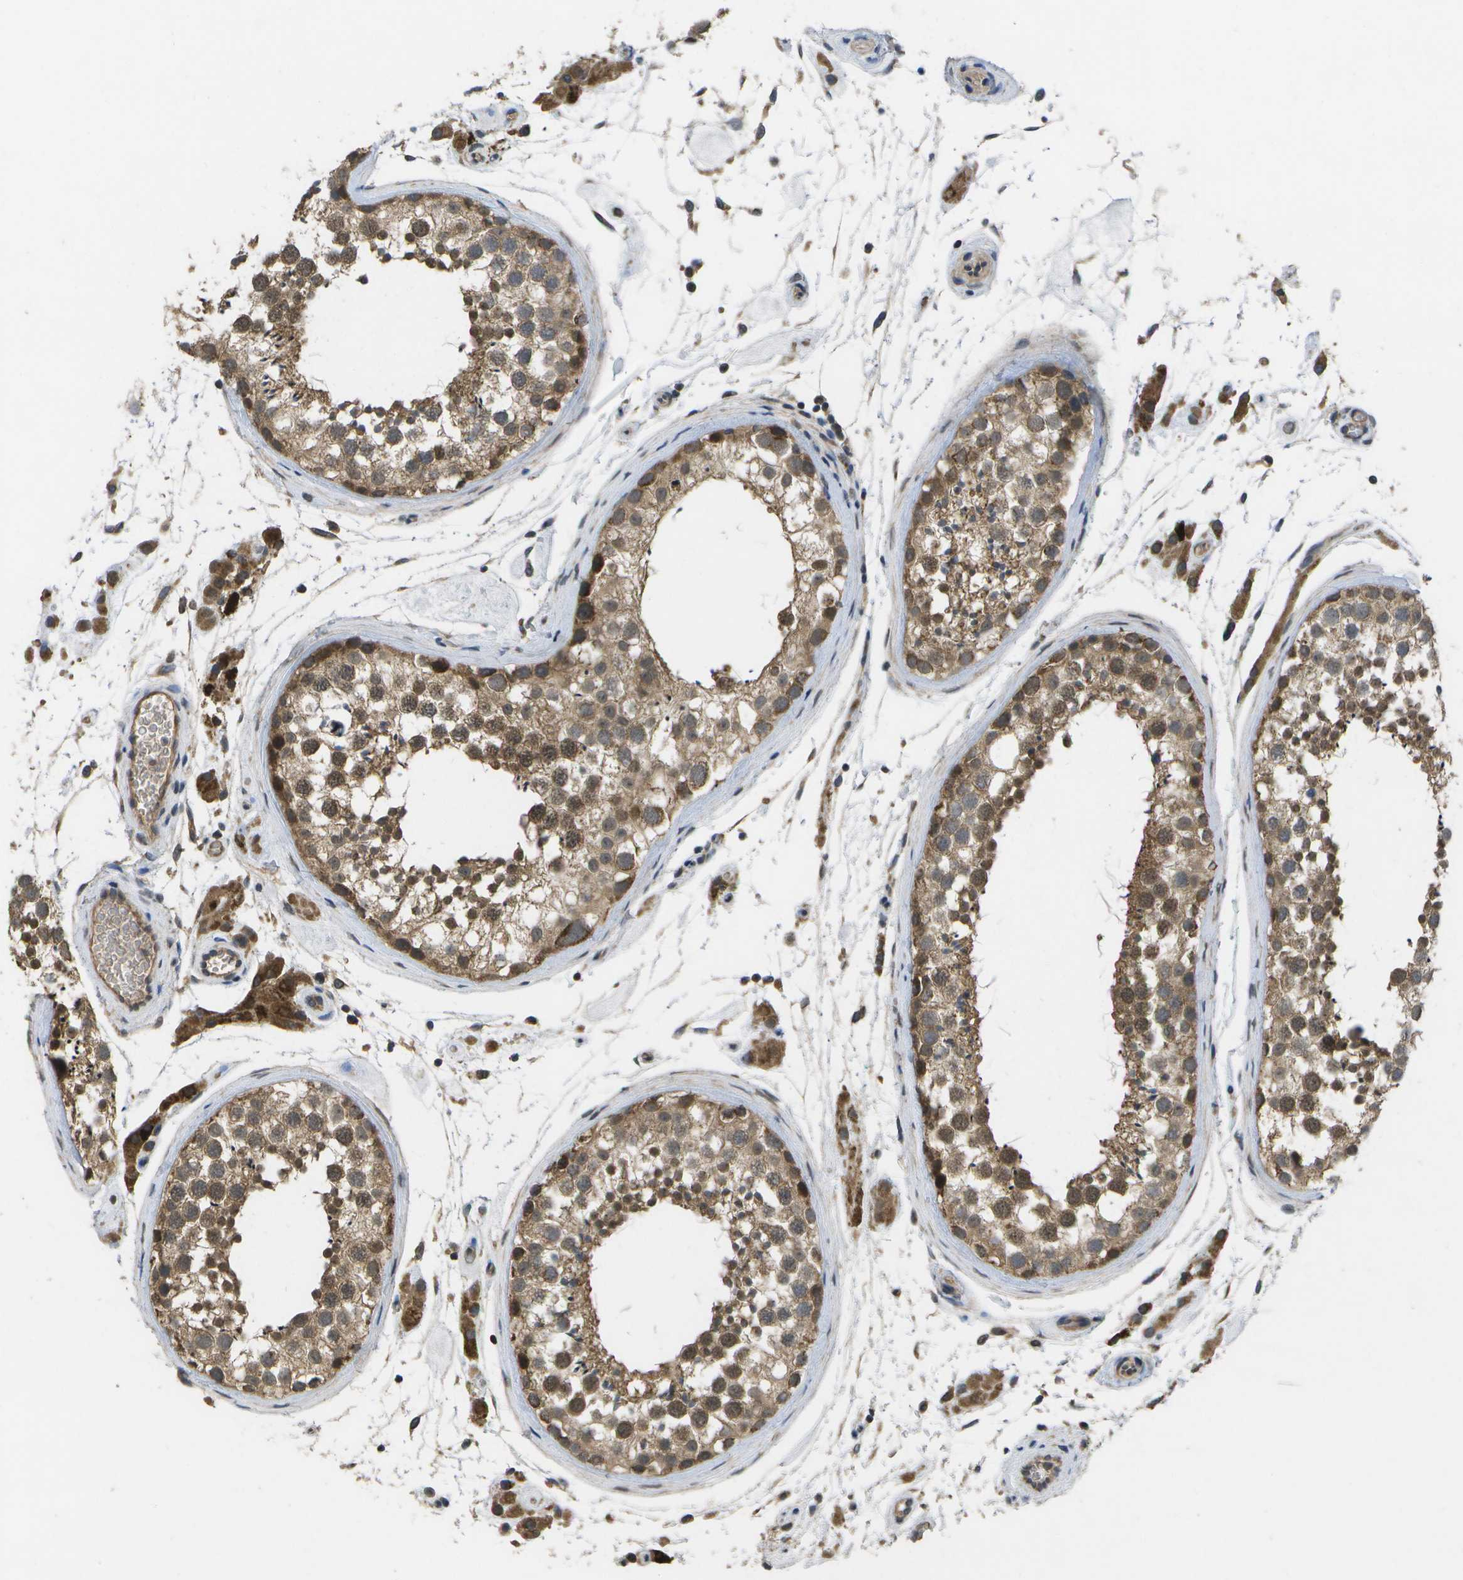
{"staining": {"intensity": "moderate", "quantity": ">75%", "location": "cytoplasmic/membranous,nuclear"}, "tissue": "testis", "cell_type": "Cells in seminiferous ducts", "image_type": "normal", "snomed": [{"axis": "morphology", "description": "Normal tissue, NOS"}, {"axis": "topography", "description": "Testis"}], "caption": "Testis stained with DAB immunohistochemistry (IHC) displays medium levels of moderate cytoplasmic/membranous,nuclear positivity in approximately >75% of cells in seminiferous ducts. (Brightfield microscopy of DAB IHC at high magnification).", "gene": "ALAS1", "patient": {"sex": "male", "age": 46}}